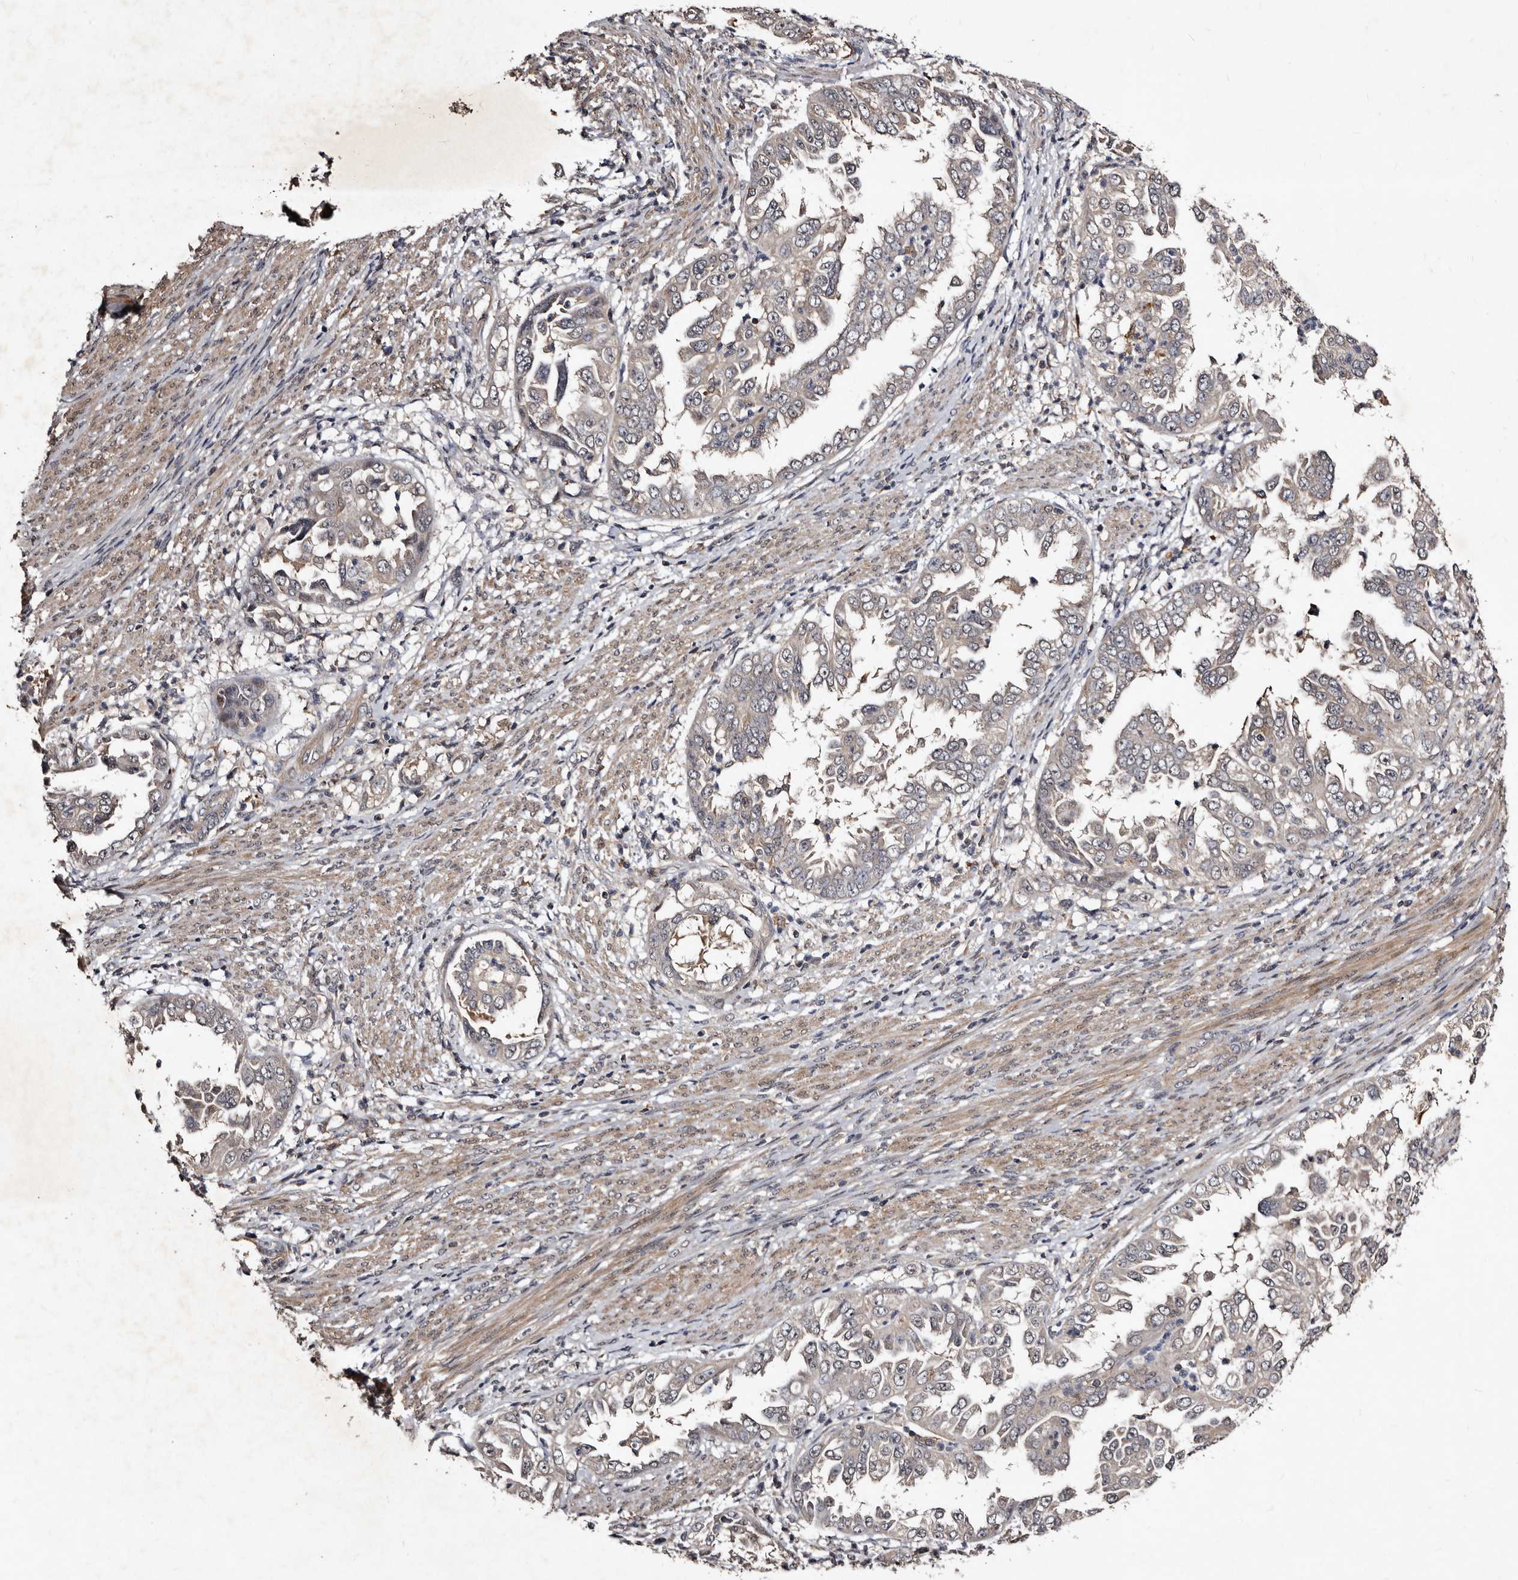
{"staining": {"intensity": "negative", "quantity": "none", "location": "none"}, "tissue": "endometrial cancer", "cell_type": "Tumor cells", "image_type": "cancer", "snomed": [{"axis": "morphology", "description": "Adenocarcinoma, NOS"}, {"axis": "topography", "description": "Endometrium"}], "caption": "Tumor cells show no significant expression in endometrial cancer (adenocarcinoma).", "gene": "MKRN3", "patient": {"sex": "female", "age": 85}}